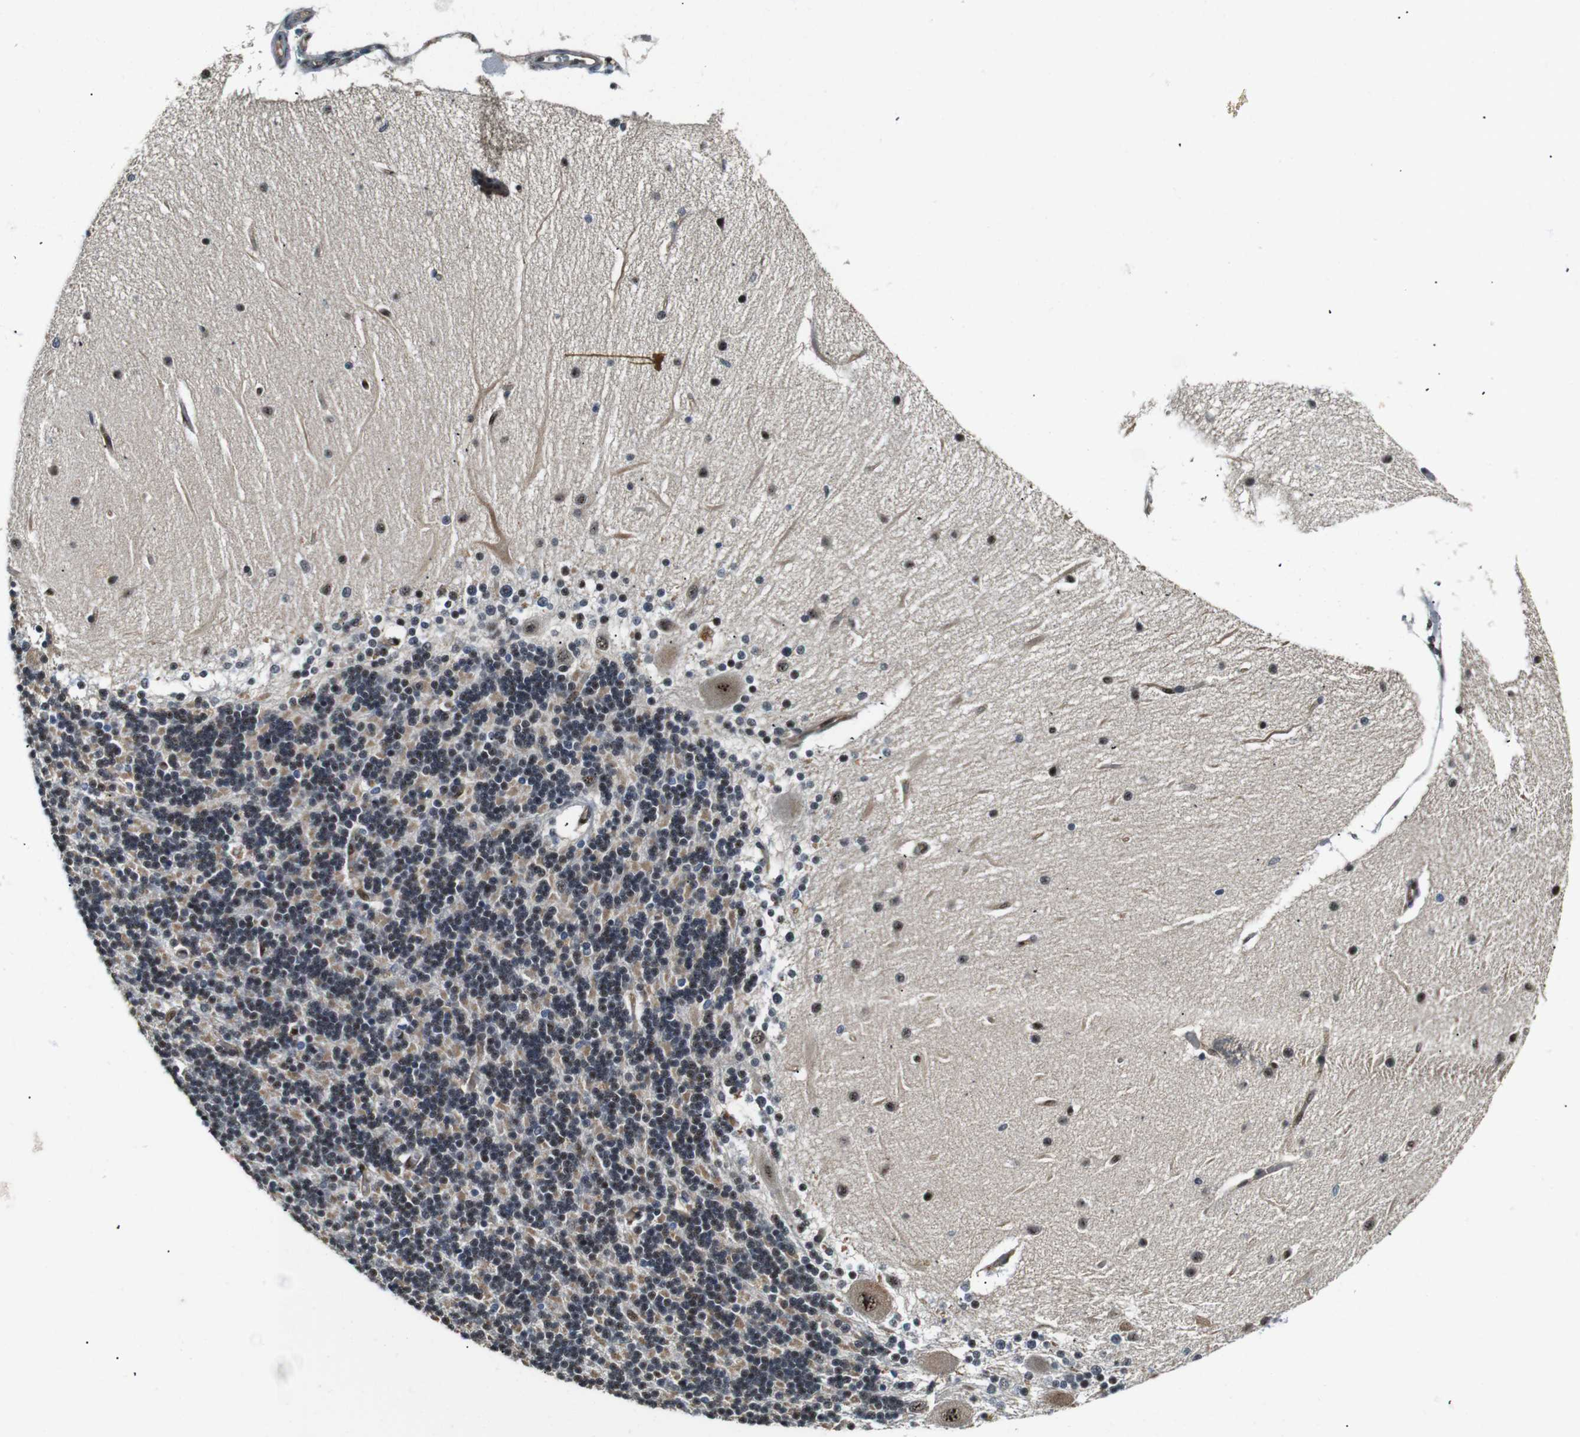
{"staining": {"intensity": "weak", "quantity": "25%-75%", "location": "cytoplasmic/membranous,nuclear"}, "tissue": "cerebellum", "cell_type": "Cells in granular layer", "image_type": "normal", "snomed": [{"axis": "morphology", "description": "Normal tissue, NOS"}, {"axis": "topography", "description": "Cerebellum"}], "caption": "Immunohistochemistry (IHC) histopathology image of unremarkable cerebellum stained for a protein (brown), which exhibits low levels of weak cytoplasmic/membranous,nuclear staining in approximately 25%-75% of cells in granular layer.", "gene": "LXN", "patient": {"sex": "female", "age": 54}}